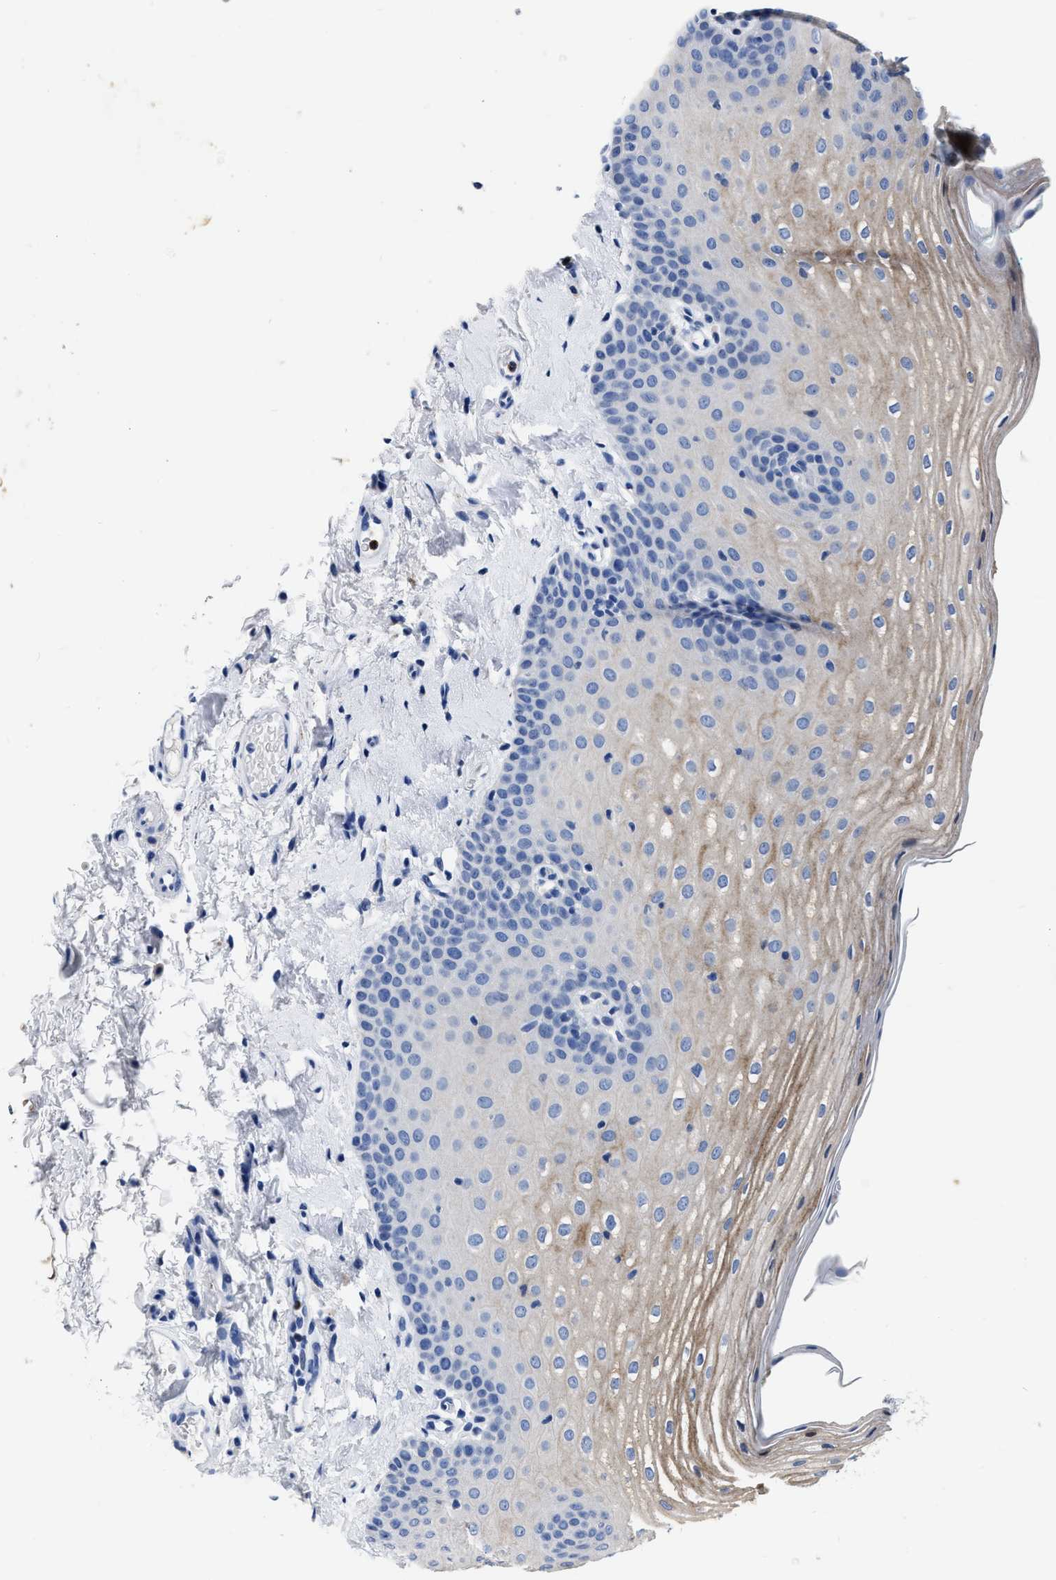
{"staining": {"intensity": "weak", "quantity": "<25%", "location": "cytoplasmic/membranous"}, "tissue": "oral mucosa", "cell_type": "Squamous epithelial cells", "image_type": "normal", "snomed": [{"axis": "morphology", "description": "Normal tissue, NOS"}, {"axis": "topography", "description": "Skin"}, {"axis": "topography", "description": "Oral tissue"}], "caption": "Immunohistochemistry photomicrograph of benign oral mucosa stained for a protein (brown), which exhibits no positivity in squamous epithelial cells. (DAB IHC visualized using brightfield microscopy, high magnification).", "gene": "OR10G3", "patient": {"sex": "male", "age": 84}}